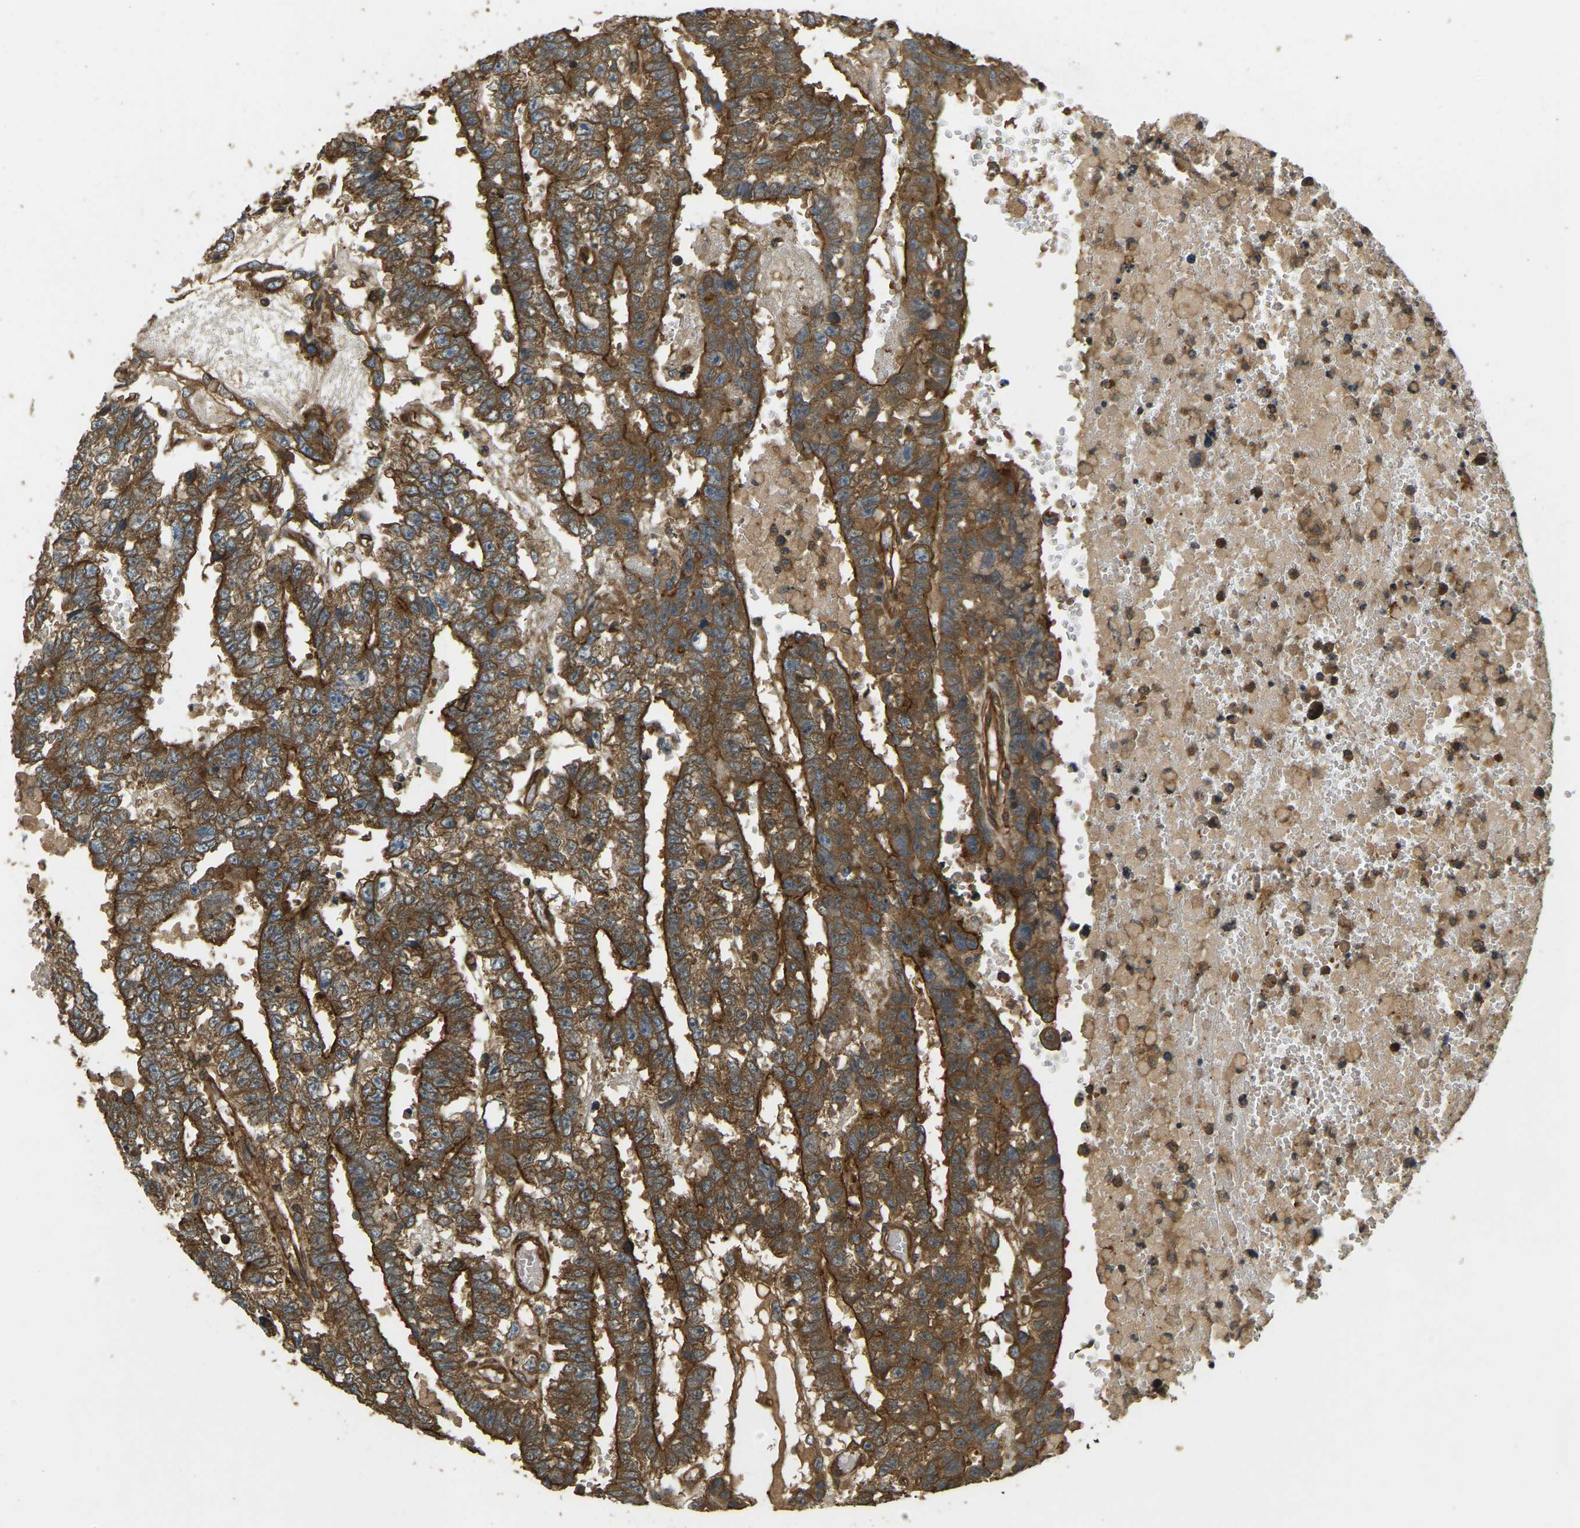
{"staining": {"intensity": "strong", "quantity": ">75%", "location": "cytoplasmic/membranous"}, "tissue": "testis cancer", "cell_type": "Tumor cells", "image_type": "cancer", "snomed": [{"axis": "morphology", "description": "Carcinoma, Embryonal, NOS"}, {"axis": "topography", "description": "Testis"}], "caption": "Immunohistochemical staining of testis cancer exhibits high levels of strong cytoplasmic/membranous protein positivity in about >75% of tumor cells.", "gene": "ERGIC1", "patient": {"sex": "male", "age": 25}}